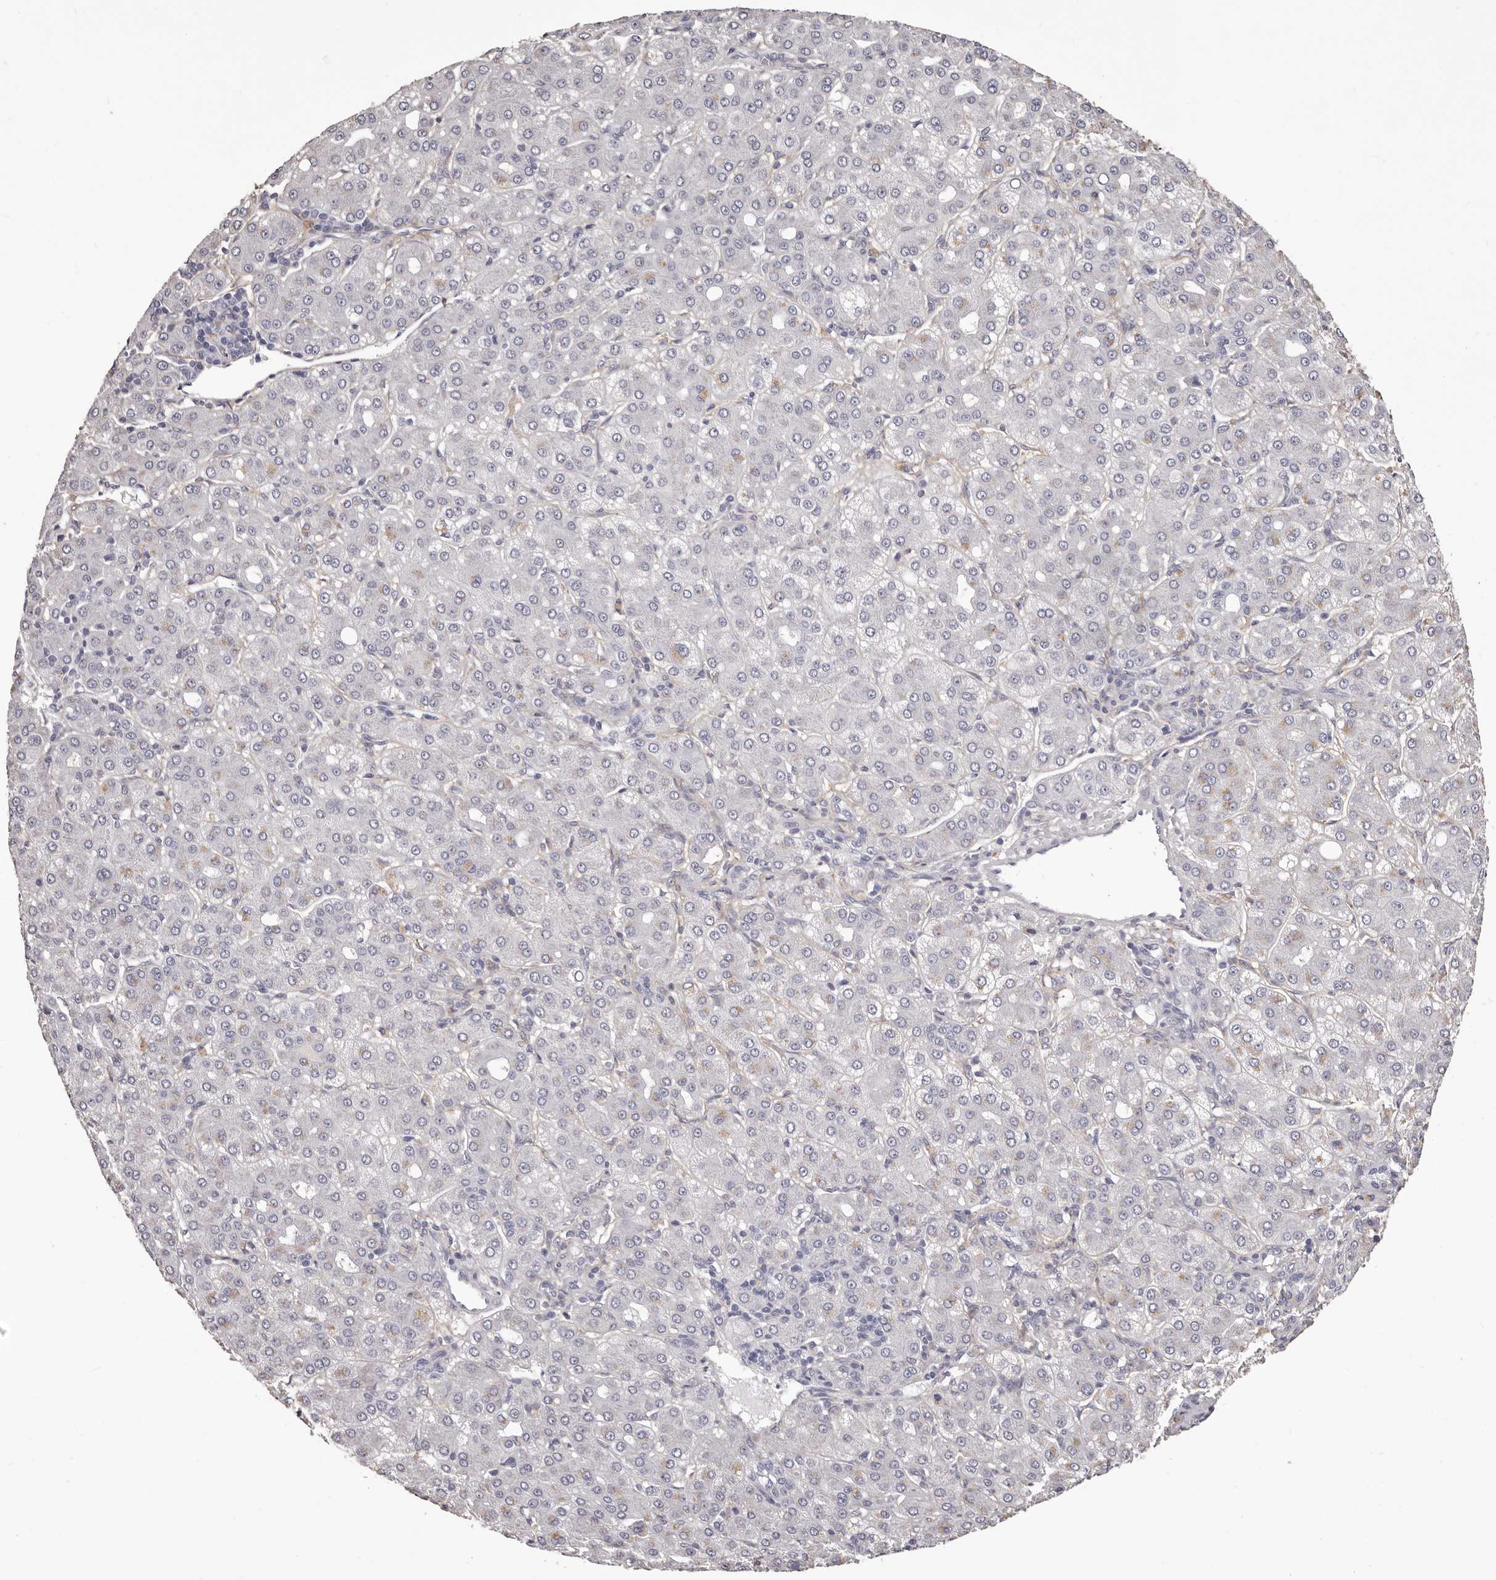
{"staining": {"intensity": "negative", "quantity": "none", "location": "none"}, "tissue": "liver cancer", "cell_type": "Tumor cells", "image_type": "cancer", "snomed": [{"axis": "morphology", "description": "Carcinoma, Hepatocellular, NOS"}, {"axis": "topography", "description": "Liver"}], "caption": "Immunohistochemistry image of neoplastic tissue: human hepatocellular carcinoma (liver) stained with DAB exhibits no significant protein expression in tumor cells.", "gene": "COL6A1", "patient": {"sex": "male", "age": 65}}